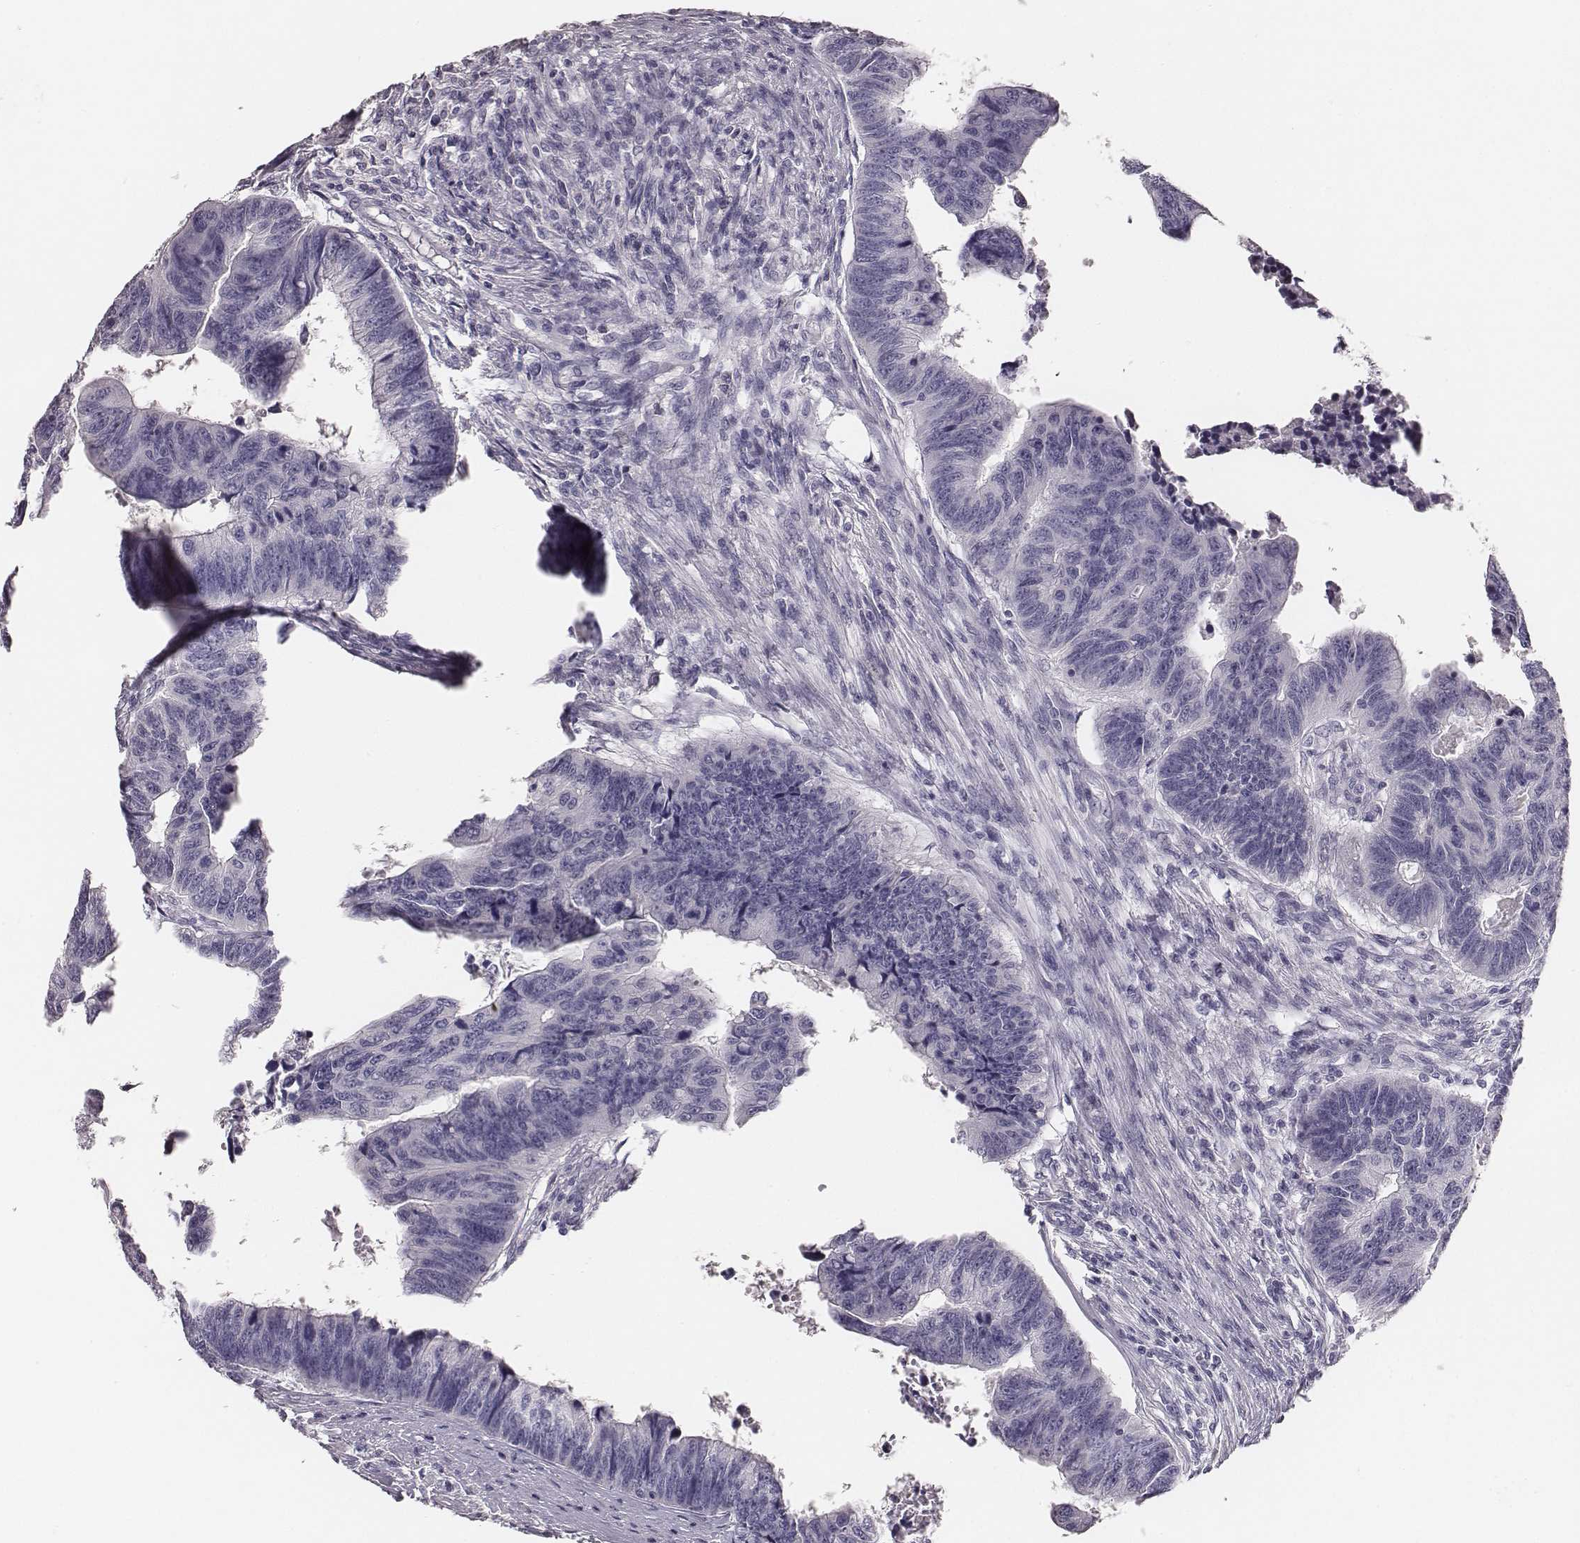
{"staining": {"intensity": "negative", "quantity": "none", "location": "none"}, "tissue": "colorectal cancer", "cell_type": "Tumor cells", "image_type": "cancer", "snomed": [{"axis": "morphology", "description": "Adenocarcinoma, NOS"}, {"axis": "topography", "description": "Rectum"}], "caption": "Tumor cells are negative for protein expression in human colorectal adenocarcinoma. (DAB (3,3'-diaminobenzidine) immunohistochemistry (IHC) with hematoxylin counter stain).", "gene": "MYH6", "patient": {"sex": "female", "age": 85}}